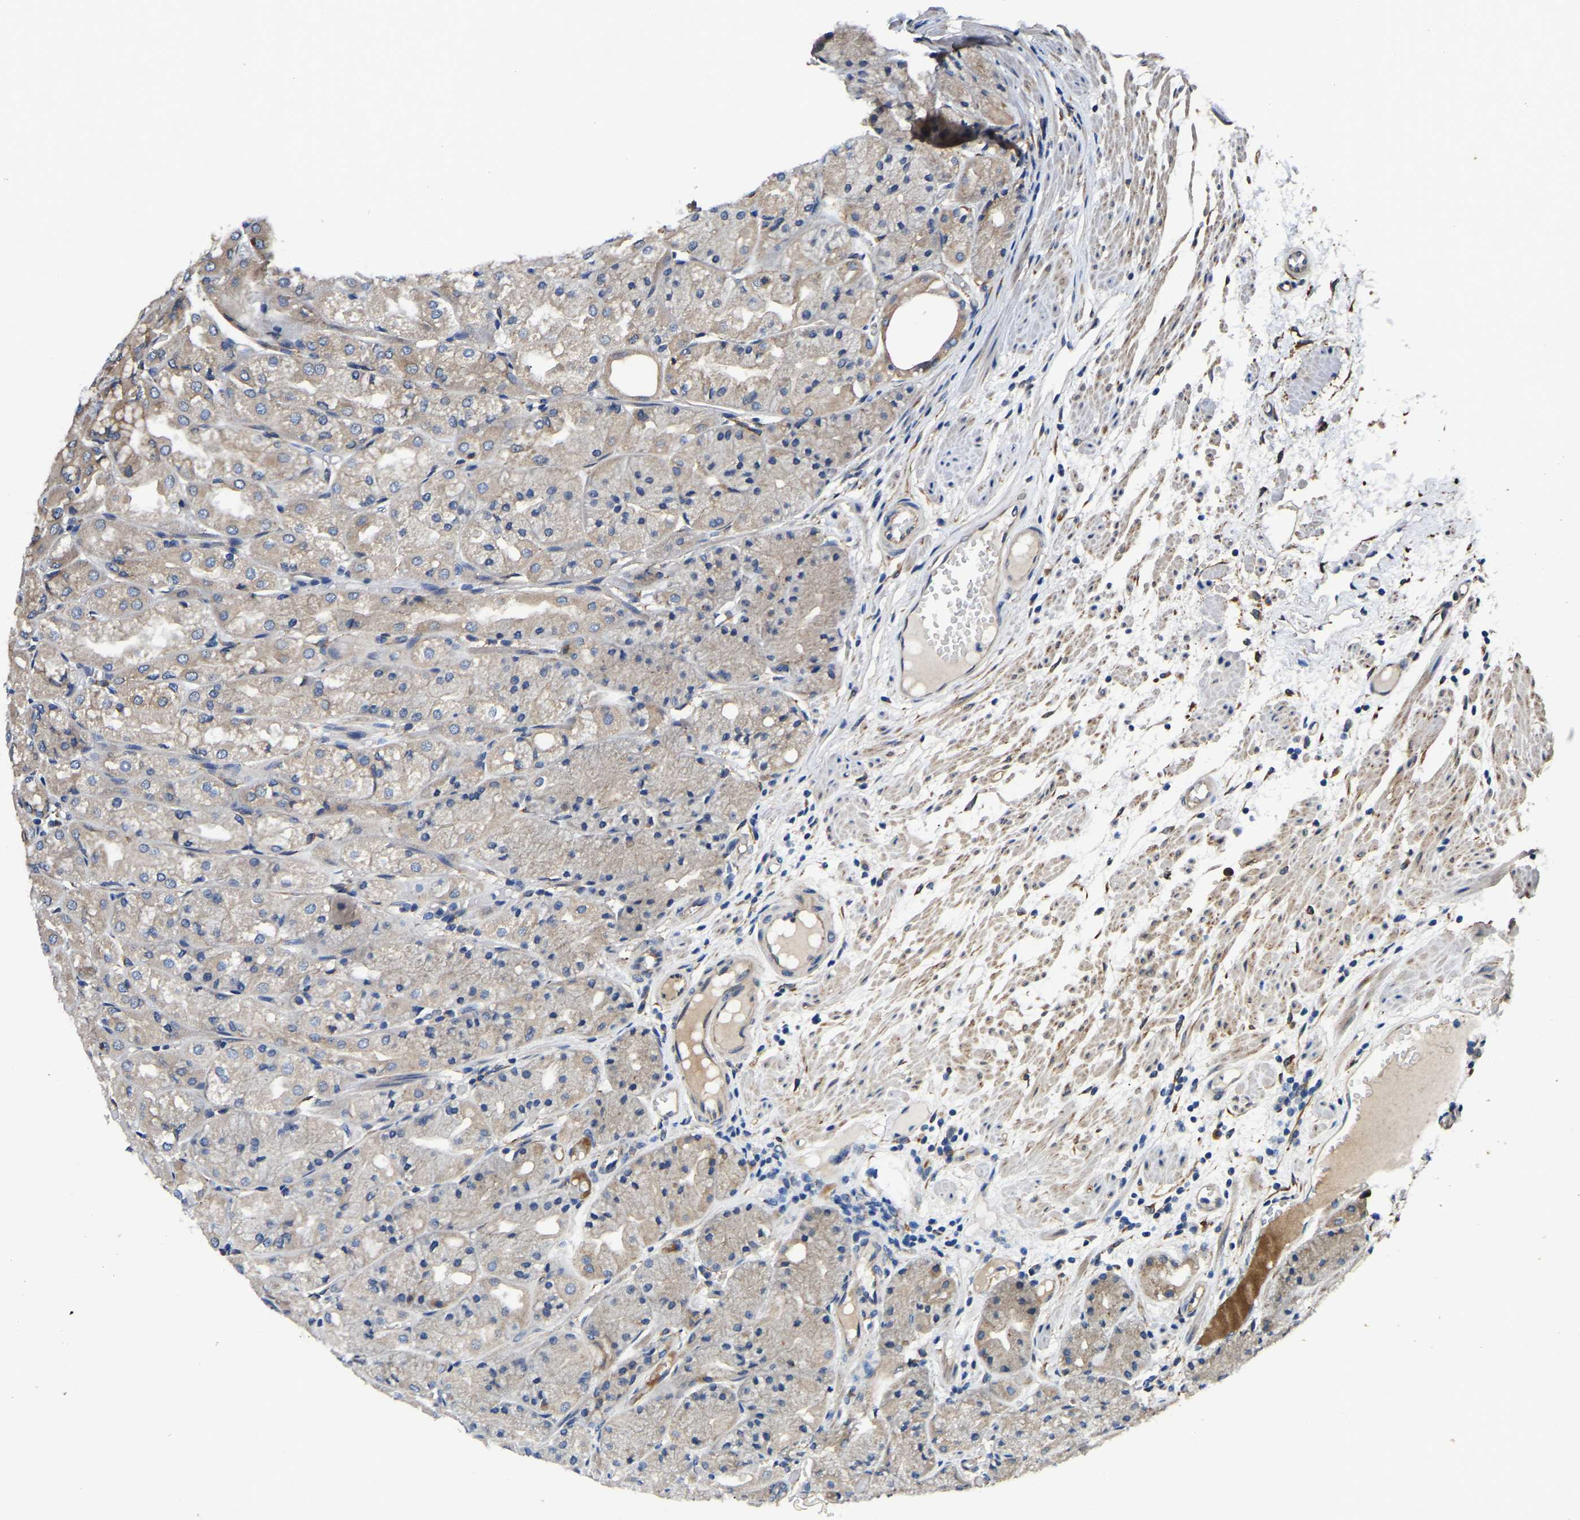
{"staining": {"intensity": "moderate", "quantity": "<25%", "location": "cytoplasmic/membranous"}, "tissue": "stomach", "cell_type": "Glandular cells", "image_type": "normal", "snomed": [{"axis": "morphology", "description": "Normal tissue, NOS"}, {"axis": "topography", "description": "Stomach, upper"}], "caption": "Unremarkable stomach was stained to show a protein in brown. There is low levels of moderate cytoplasmic/membranous expression in about <25% of glandular cells. (DAB (3,3'-diaminobenzidine) = brown stain, brightfield microscopy at high magnification).", "gene": "ARL6IP5", "patient": {"sex": "male", "age": 72}}